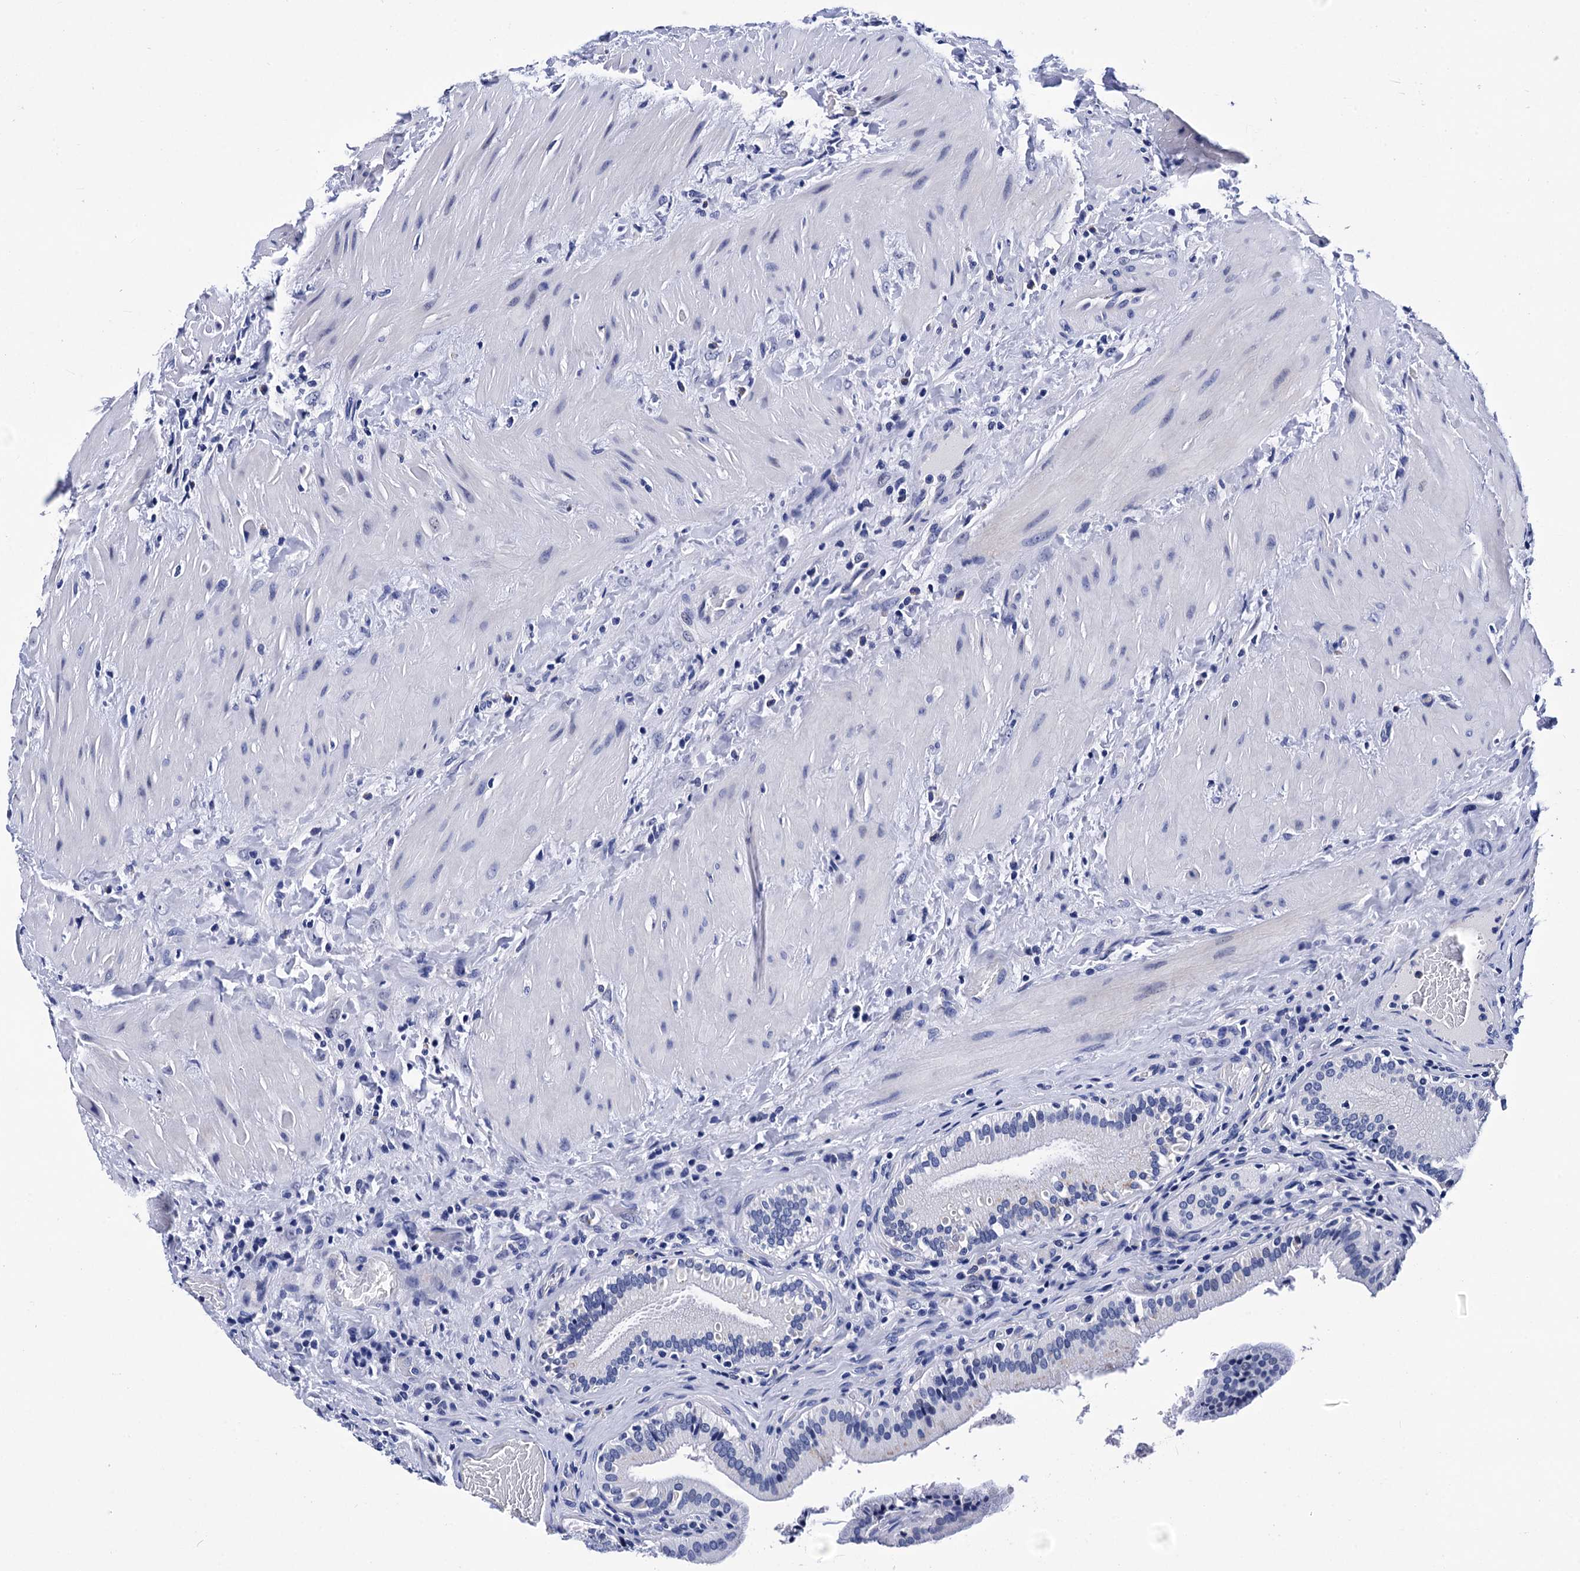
{"staining": {"intensity": "negative", "quantity": "none", "location": "none"}, "tissue": "gallbladder", "cell_type": "Glandular cells", "image_type": "normal", "snomed": [{"axis": "morphology", "description": "Normal tissue, NOS"}, {"axis": "topography", "description": "Gallbladder"}], "caption": "This is an immunohistochemistry micrograph of unremarkable gallbladder. There is no expression in glandular cells.", "gene": "LRRC30", "patient": {"sex": "male", "age": 24}}